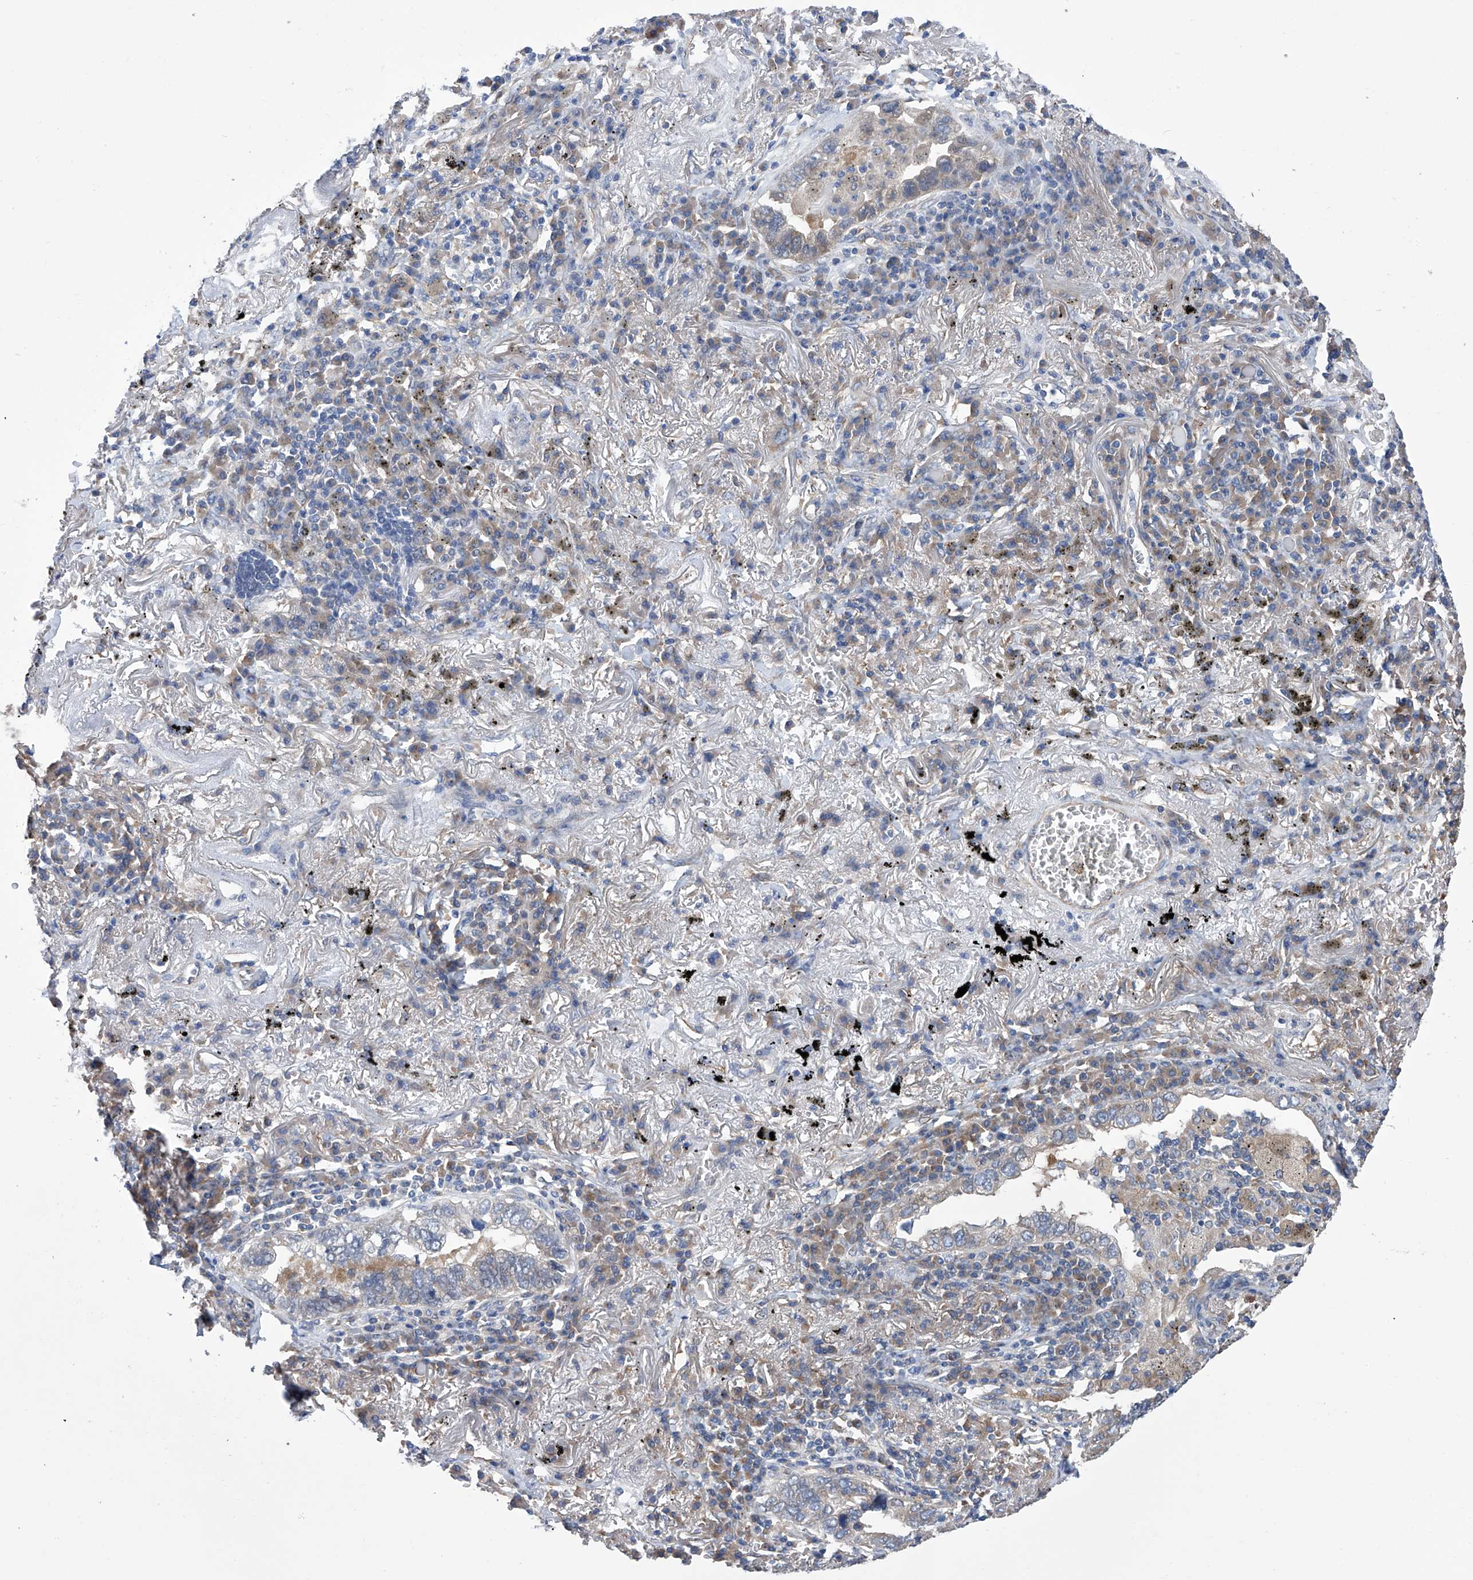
{"staining": {"intensity": "weak", "quantity": "25%-75%", "location": "cytoplasmic/membranous"}, "tissue": "lung cancer", "cell_type": "Tumor cells", "image_type": "cancer", "snomed": [{"axis": "morphology", "description": "Adenocarcinoma, NOS"}, {"axis": "topography", "description": "Lung"}], "caption": "IHC staining of adenocarcinoma (lung), which demonstrates low levels of weak cytoplasmic/membranous staining in approximately 25%-75% of tumor cells indicating weak cytoplasmic/membranous protein expression. The staining was performed using DAB (3,3'-diaminobenzidine) (brown) for protein detection and nuclei were counterstained in hematoxylin (blue).", "gene": "SMS", "patient": {"sex": "male", "age": 65}}